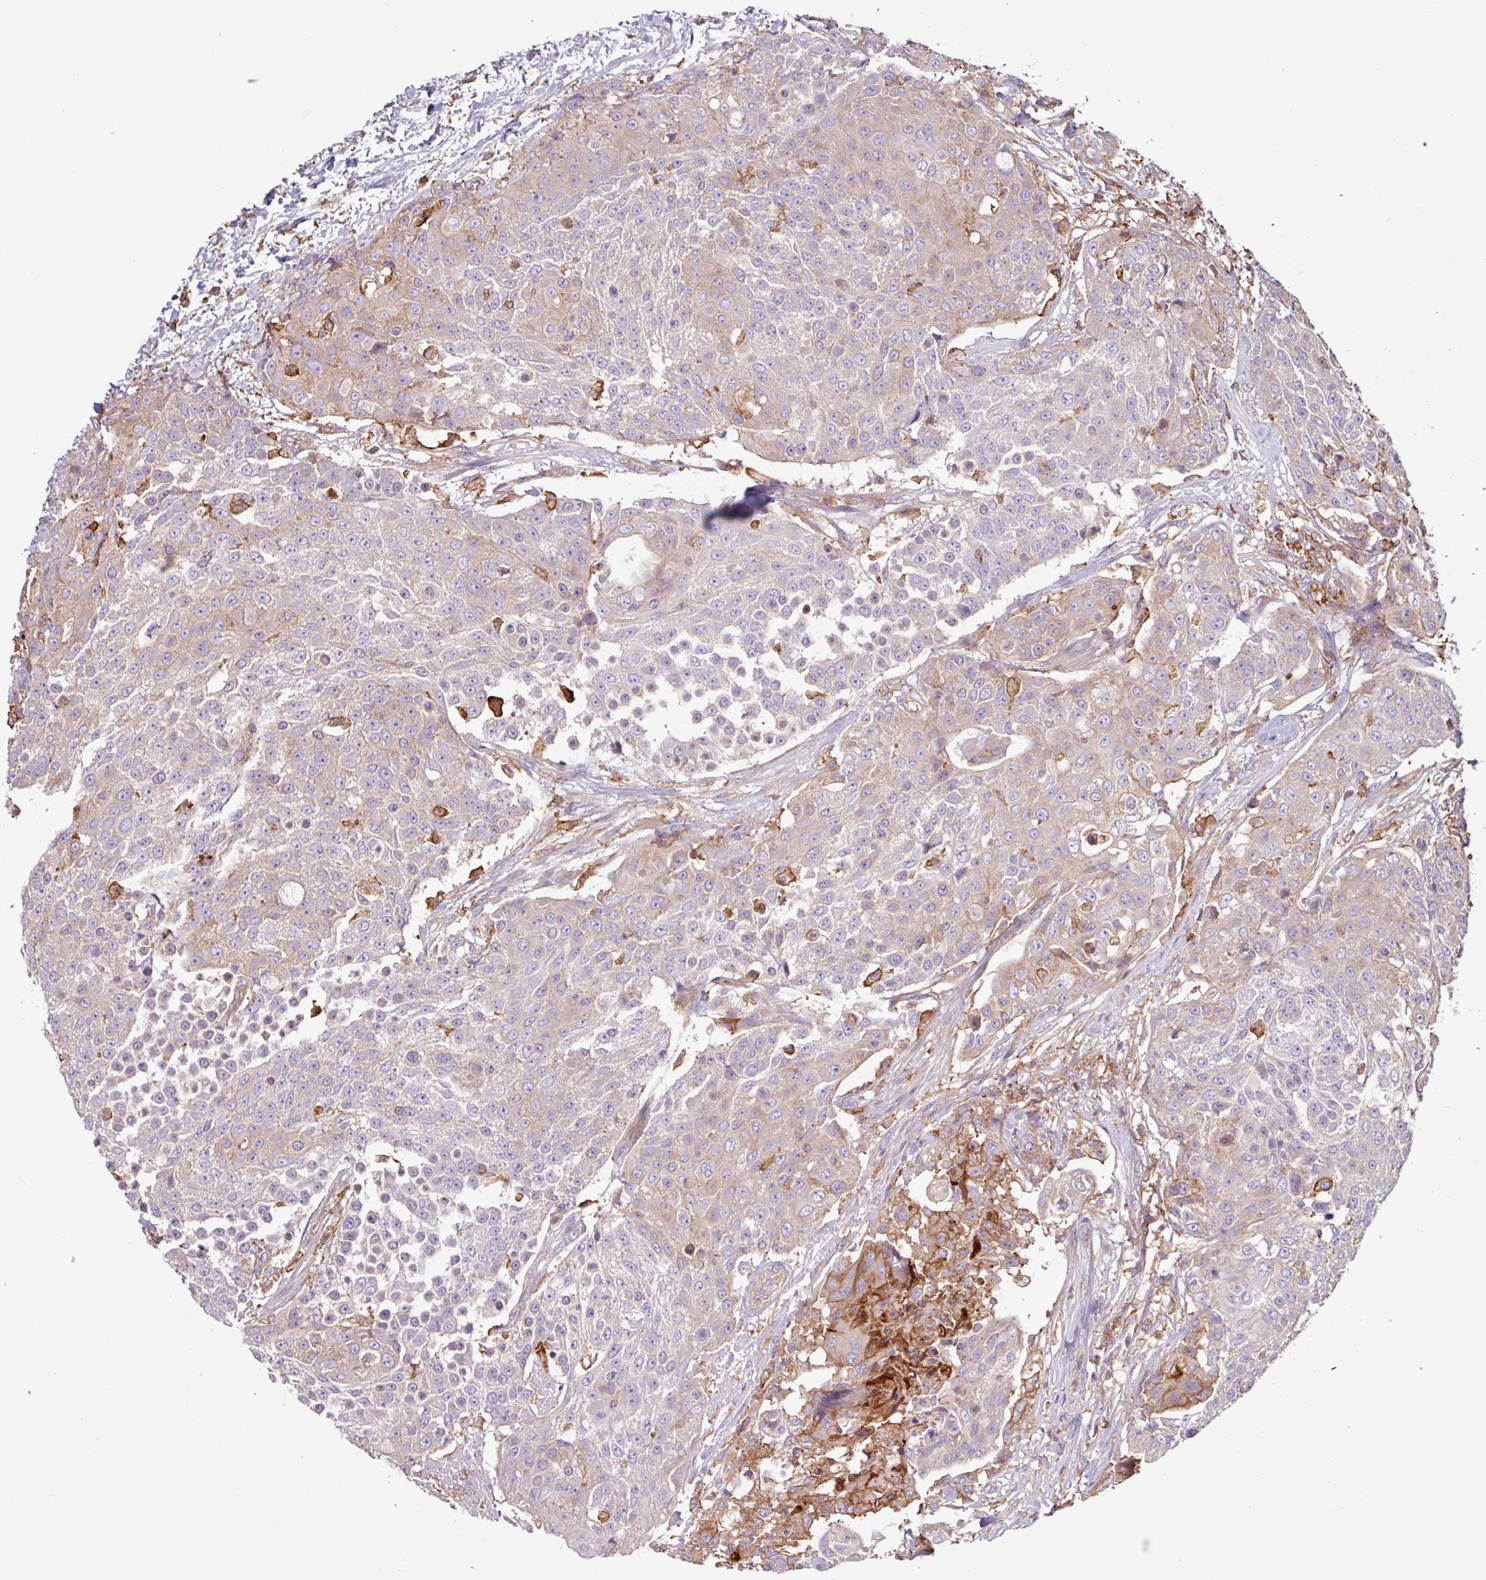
{"staining": {"intensity": "weak", "quantity": "25%-75%", "location": "cytoplasmic/membranous"}, "tissue": "urothelial cancer", "cell_type": "Tumor cells", "image_type": "cancer", "snomed": [{"axis": "morphology", "description": "Urothelial carcinoma, High grade"}, {"axis": "topography", "description": "Urinary bladder"}], "caption": "Immunohistochemical staining of human urothelial carcinoma (high-grade) demonstrates weak cytoplasmic/membranous protein expression in about 25%-75% of tumor cells.", "gene": "ACTR3", "patient": {"sex": "female", "age": 63}}